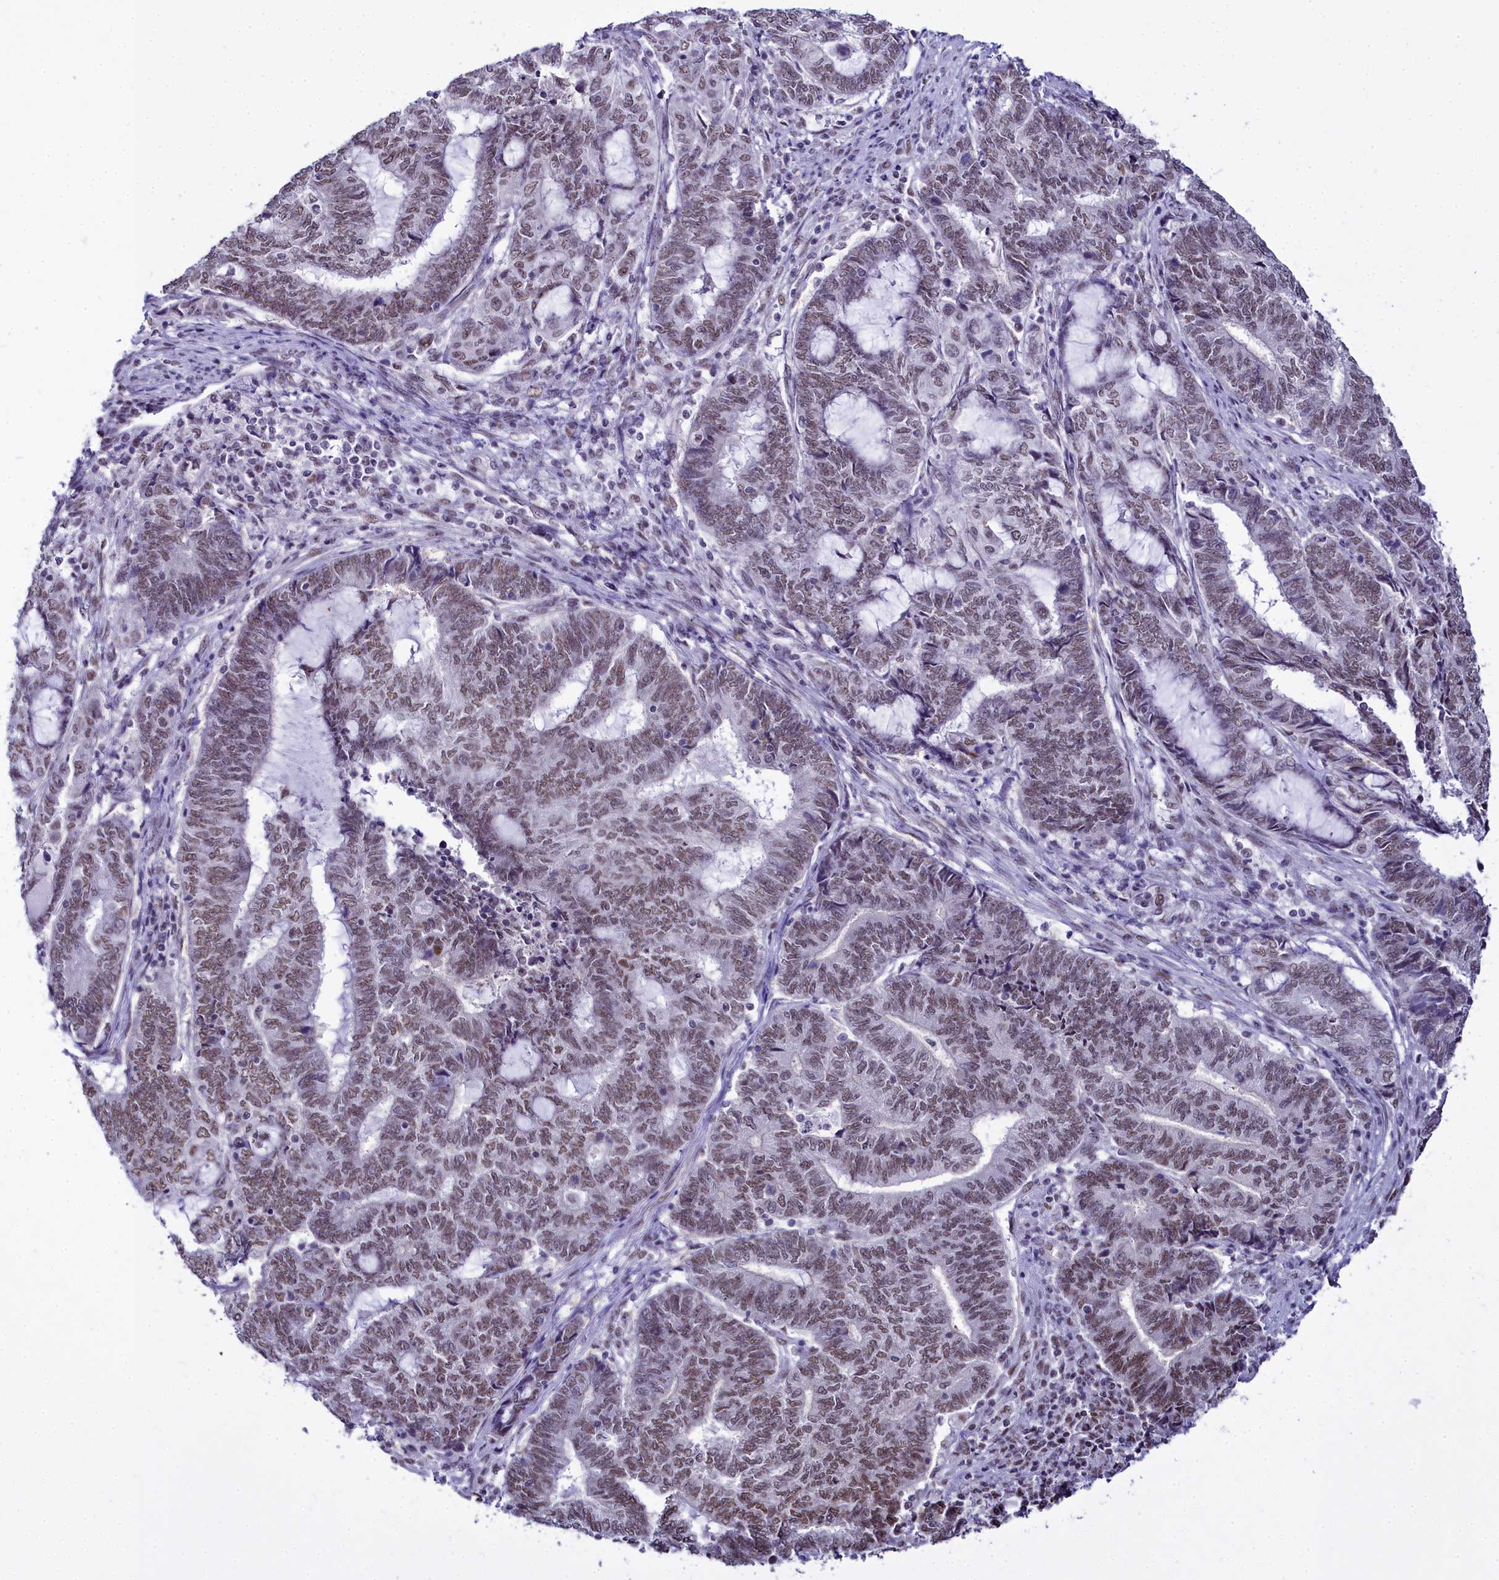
{"staining": {"intensity": "weak", "quantity": ">75%", "location": "nuclear"}, "tissue": "endometrial cancer", "cell_type": "Tumor cells", "image_type": "cancer", "snomed": [{"axis": "morphology", "description": "Adenocarcinoma, NOS"}, {"axis": "topography", "description": "Uterus"}, {"axis": "topography", "description": "Endometrium"}], "caption": "A micrograph of adenocarcinoma (endometrial) stained for a protein displays weak nuclear brown staining in tumor cells. (Brightfield microscopy of DAB IHC at high magnification).", "gene": "RBM12", "patient": {"sex": "female", "age": 70}}